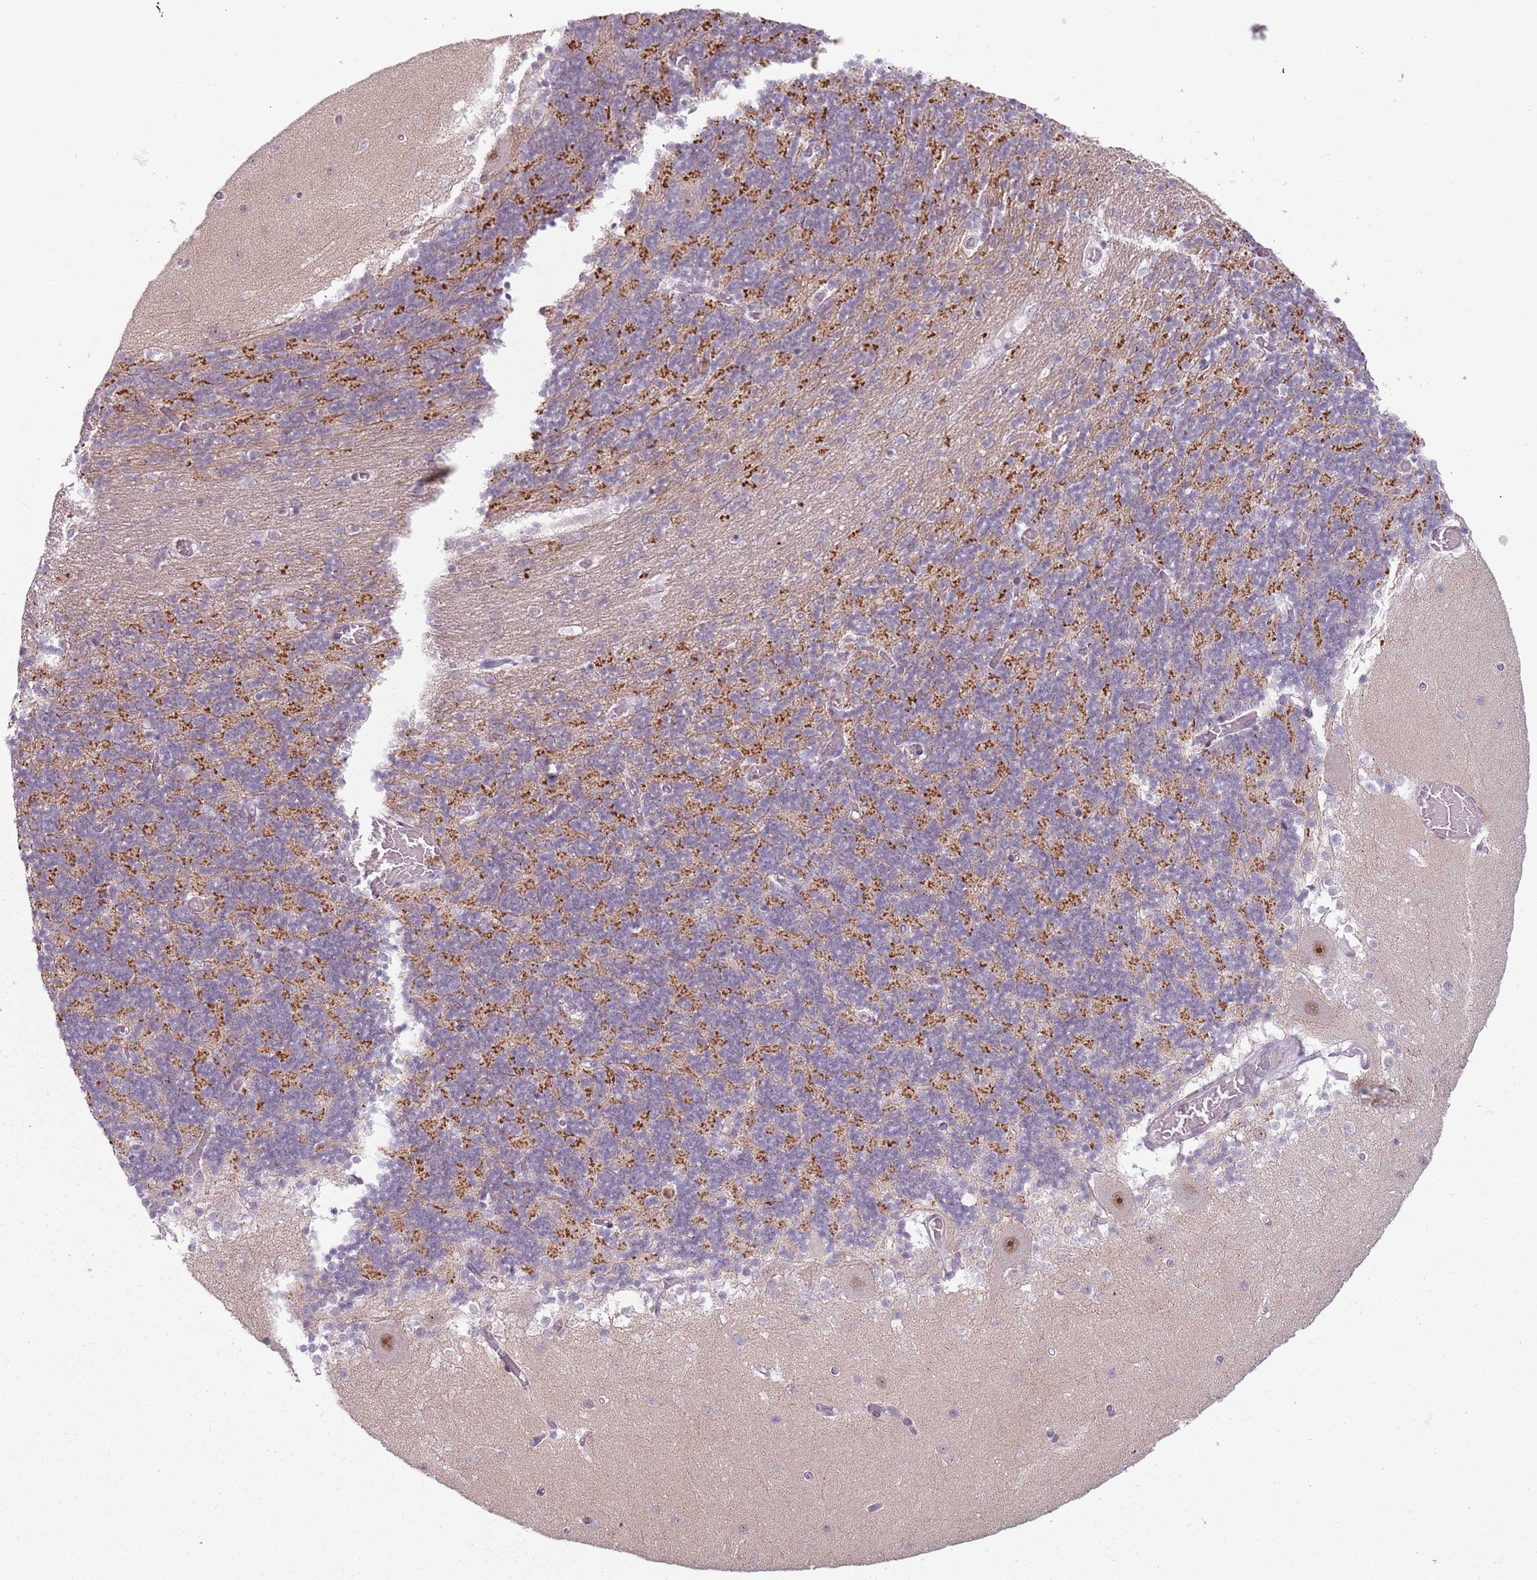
{"staining": {"intensity": "moderate", "quantity": "<25%", "location": "cytoplasmic/membranous"}, "tissue": "cerebellum", "cell_type": "Cells in granular layer", "image_type": "normal", "snomed": [{"axis": "morphology", "description": "Normal tissue, NOS"}, {"axis": "topography", "description": "Cerebellum"}], "caption": "Protein analysis of unremarkable cerebellum displays moderate cytoplasmic/membranous positivity in about <25% of cells in granular layer. (DAB IHC with brightfield microscopy, high magnification).", "gene": "REXO4", "patient": {"sex": "female", "age": 28}}